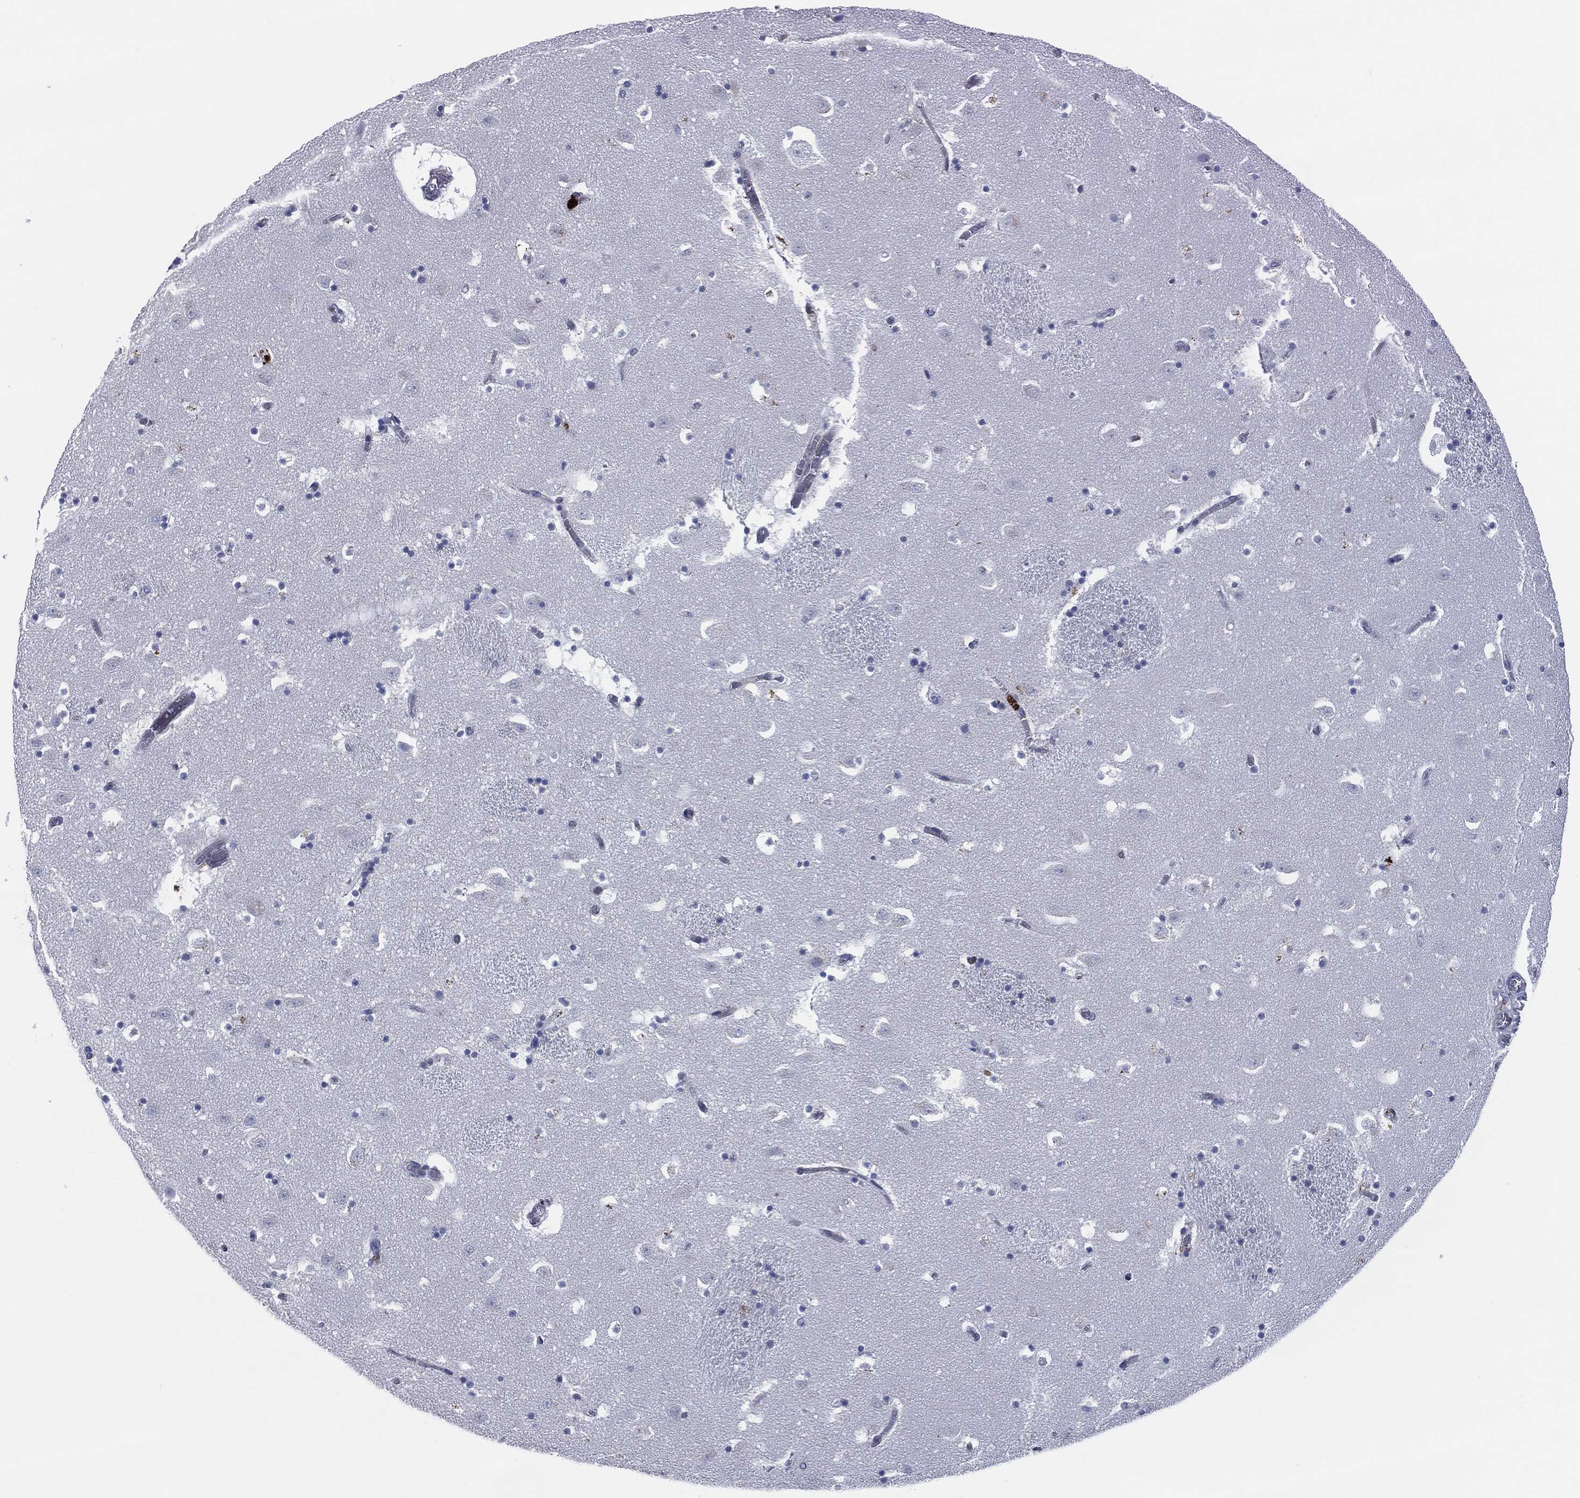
{"staining": {"intensity": "negative", "quantity": "none", "location": "none"}, "tissue": "caudate", "cell_type": "Glial cells", "image_type": "normal", "snomed": [{"axis": "morphology", "description": "Normal tissue, NOS"}, {"axis": "topography", "description": "Lateral ventricle wall"}], "caption": "A high-resolution photomicrograph shows immunohistochemistry (IHC) staining of normal caudate, which shows no significant expression in glial cells.", "gene": "MPO", "patient": {"sex": "female", "age": 42}}